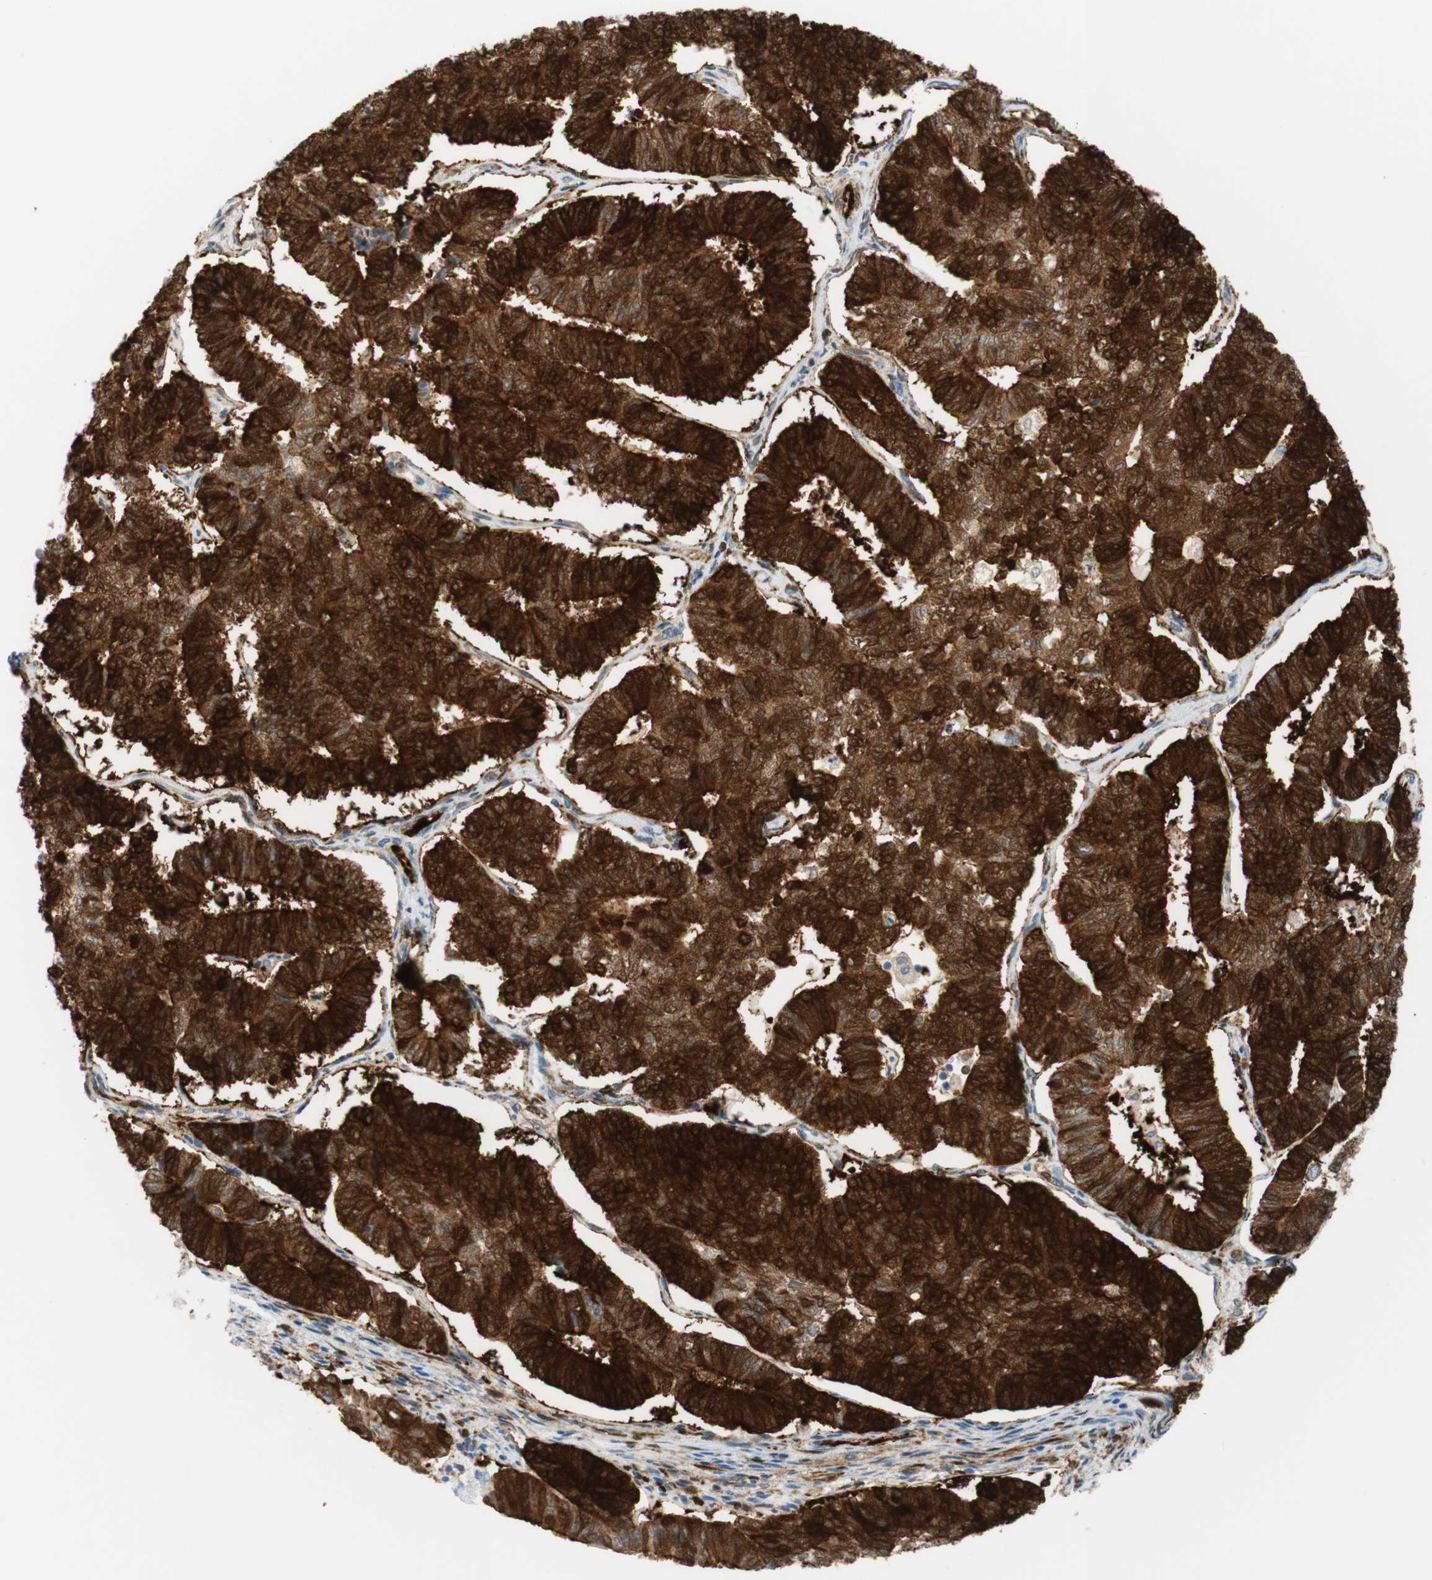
{"staining": {"intensity": "strong", "quantity": ">75%", "location": "cytoplasmic/membranous,nuclear"}, "tissue": "endometrial cancer", "cell_type": "Tumor cells", "image_type": "cancer", "snomed": [{"axis": "morphology", "description": "Adenocarcinoma, NOS"}, {"axis": "topography", "description": "Endometrium"}], "caption": "Adenocarcinoma (endometrial) stained for a protein (brown) exhibits strong cytoplasmic/membranous and nuclear positive positivity in approximately >75% of tumor cells.", "gene": "STMN1", "patient": {"sex": "female", "age": 70}}